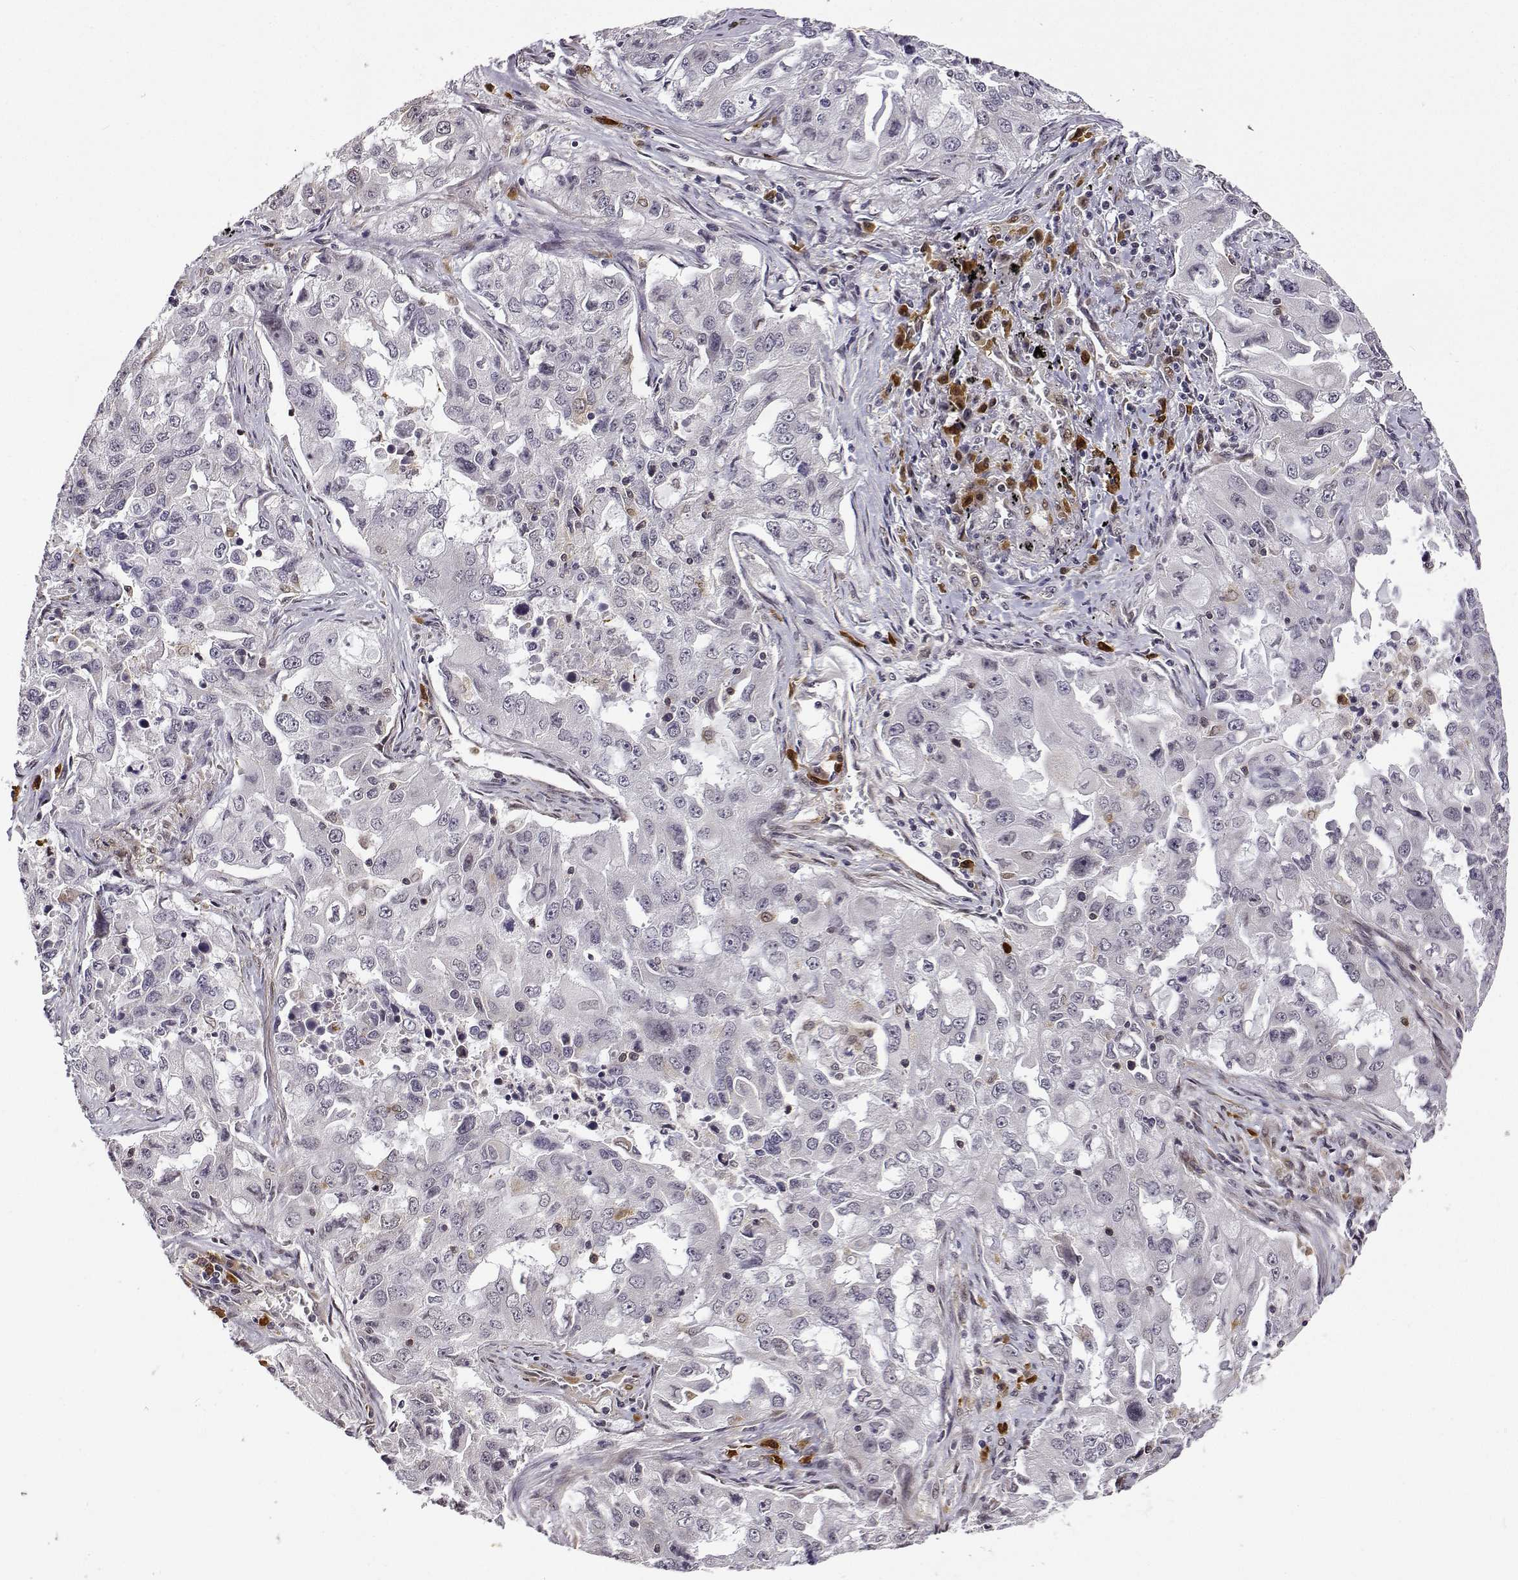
{"staining": {"intensity": "negative", "quantity": "none", "location": "none"}, "tissue": "lung cancer", "cell_type": "Tumor cells", "image_type": "cancer", "snomed": [{"axis": "morphology", "description": "Adenocarcinoma, NOS"}, {"axis": "topography", "description": "Lung"}], "caption": "This photomicrograph is of lung adenocarcinoma stained with immunohistochemistry (IHC) to label a protein in brown with the nuclei are counter-stained blue. There is no positivity in tumor cells.", "gene": "PHGDH", "patient": {"sex": "female", "age": 61}}